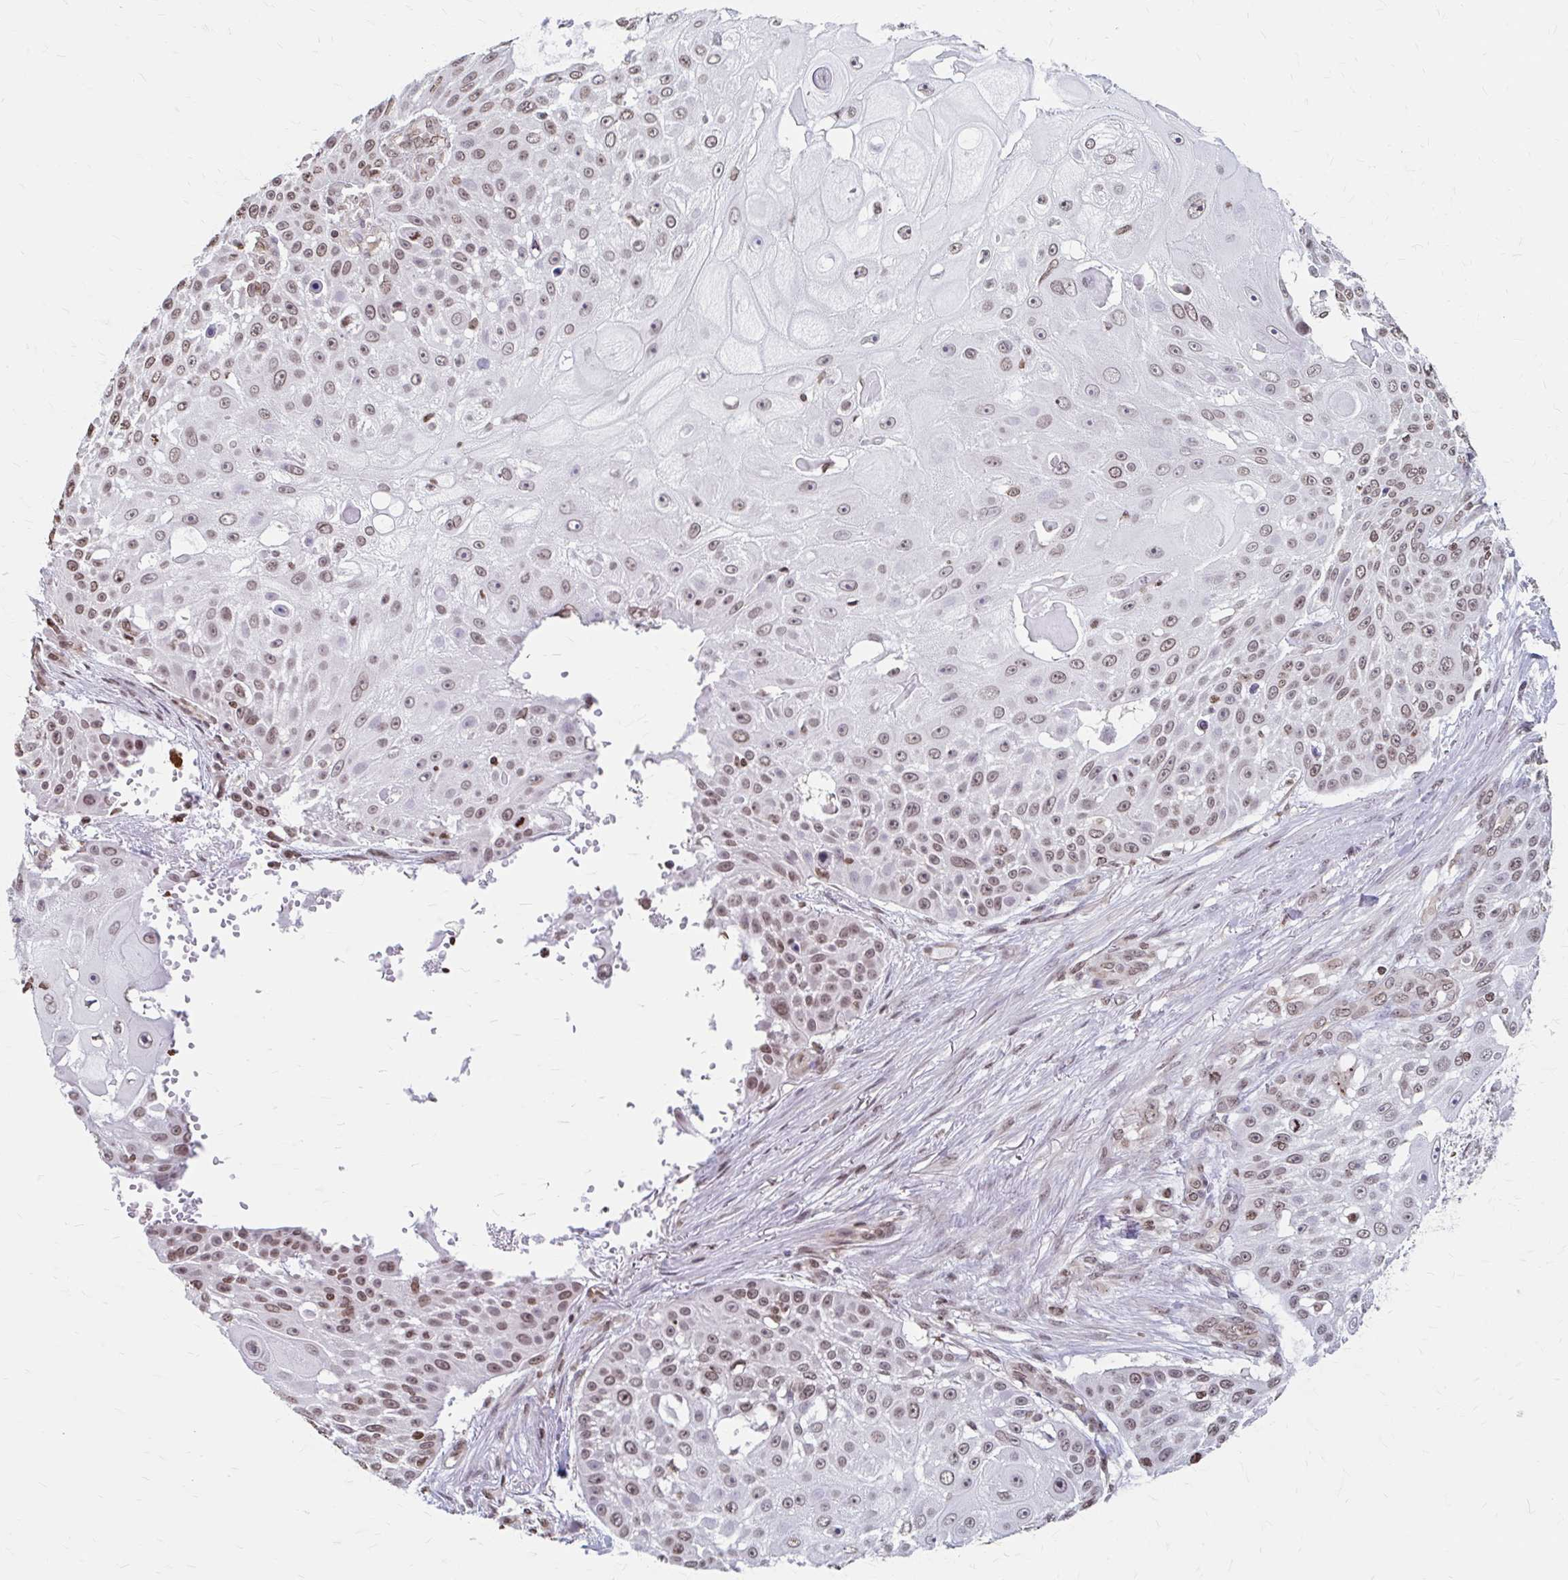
{"staining": {"intensity": "moderate", "quantity": ">75%", "location": "nuclear"}, "tissue": "skin cancer", "cell_type": "Tumor cells", "image_type": "cancer", "snomed": [{"axis": "morphology", "description": "Squamous cell carcinoma, NOS"}, {"axis": "topography", "description": "Skin"}], "caption": "Immunohistochemistry (IHC) of human squamous cell carcinoma (skin) displays medium levels of moderate nuclear expression in about >75% of tumor cells.", "gene": "ORC3", "patient": {"sex": "female", "age": 86}}